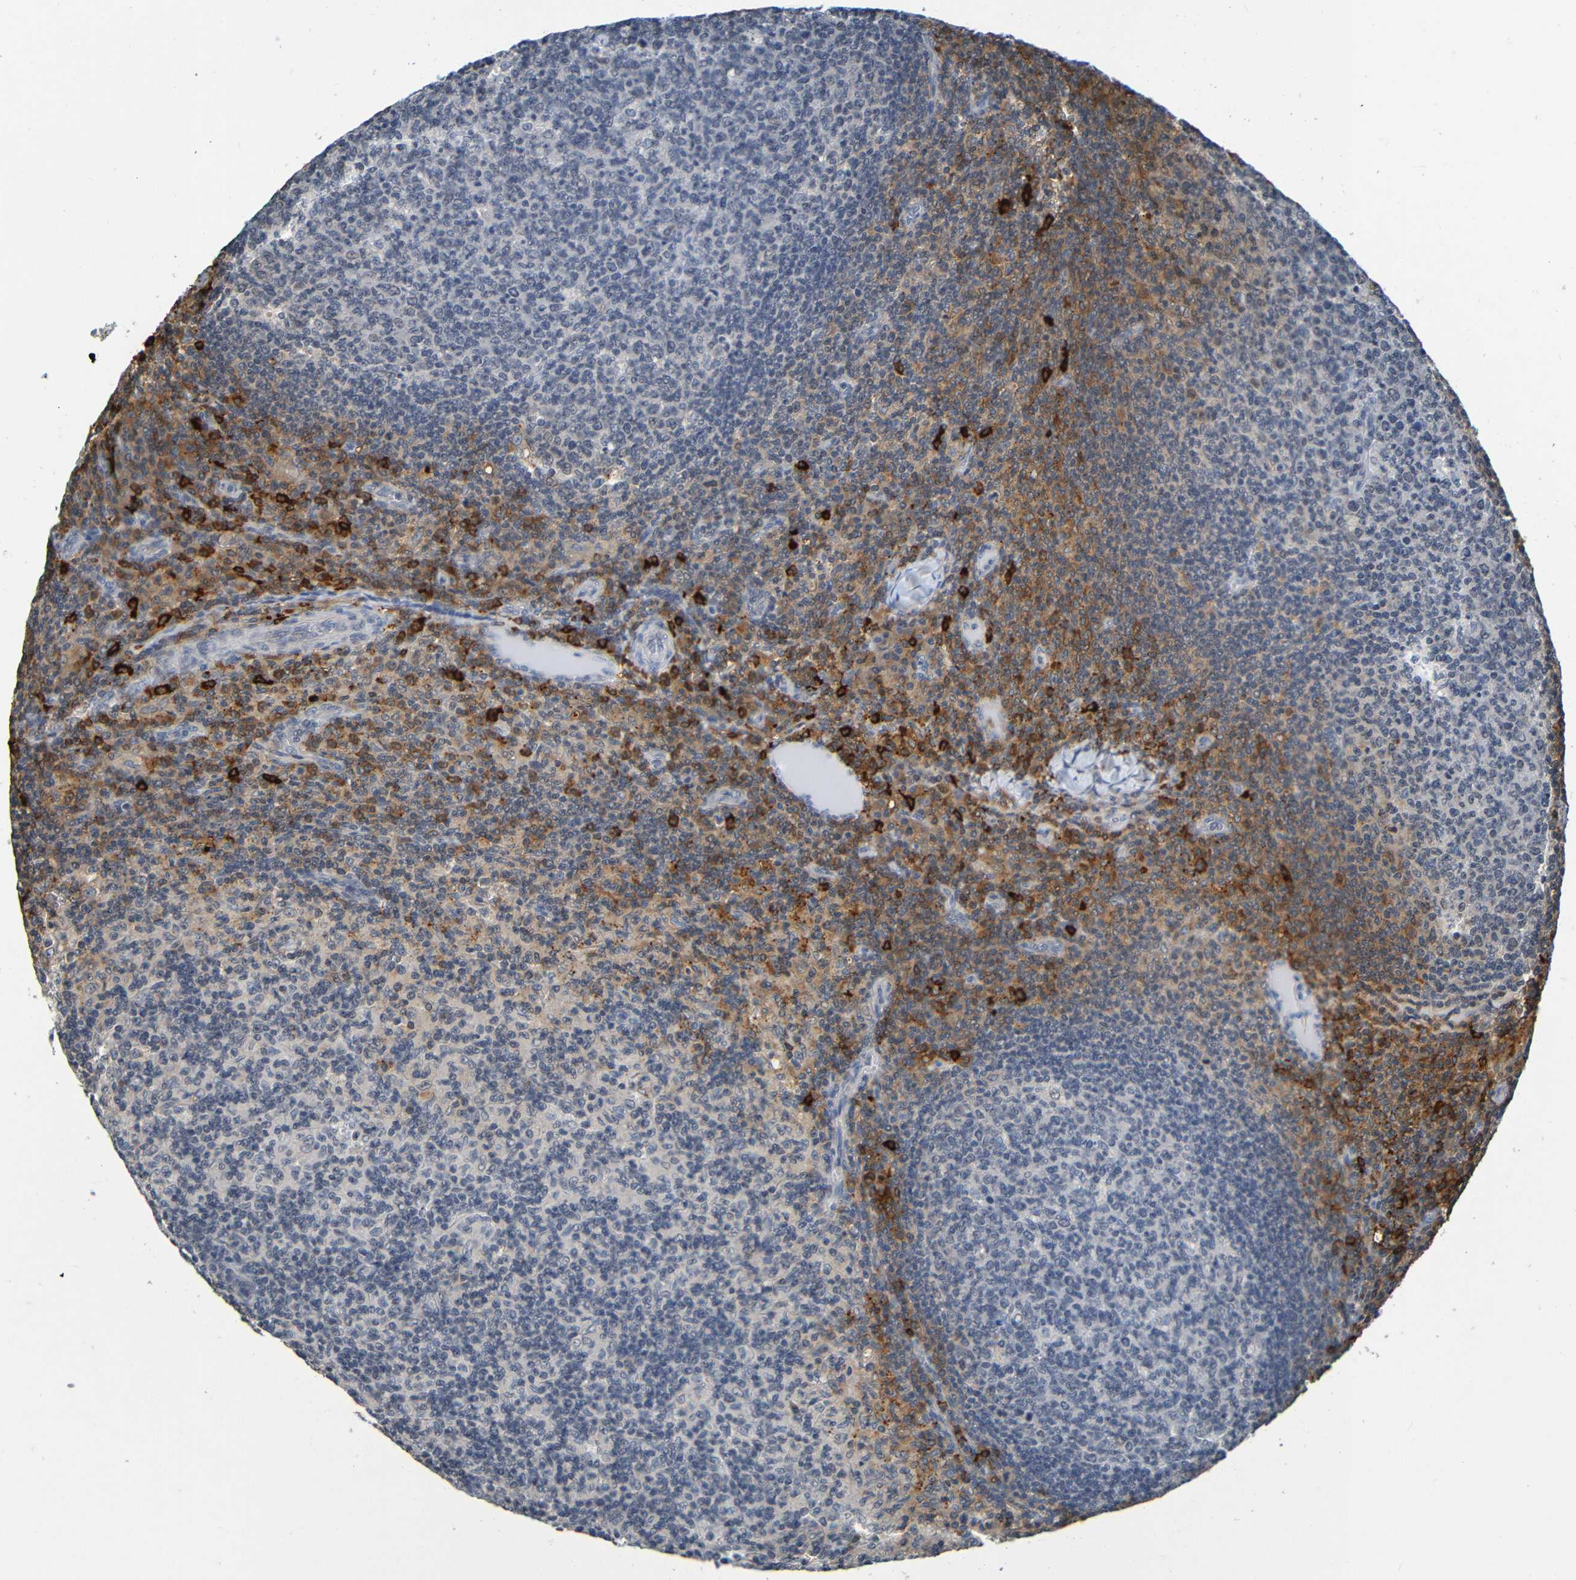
{"staining": {"intensity": "negative", "quantity": "none", "location": "none"}, "tissue": "lymph node", "cell_type": "Germinal center cells", "image_type": "normal", "snomed": [{"axis": "morphology", "description": "Normal tissue, NOS"}, {"axis": "morphology", "description": "Inflammation, NOS"}, {"axis": "topography", "description": "Lymph node"}], "caption": "DAB immunohistochemical staining of unremarkable human lymph node shows no significant staining in germinal center cells.", "gene": "C3AR1", "patient": {"sex": "male", "age": 55}}